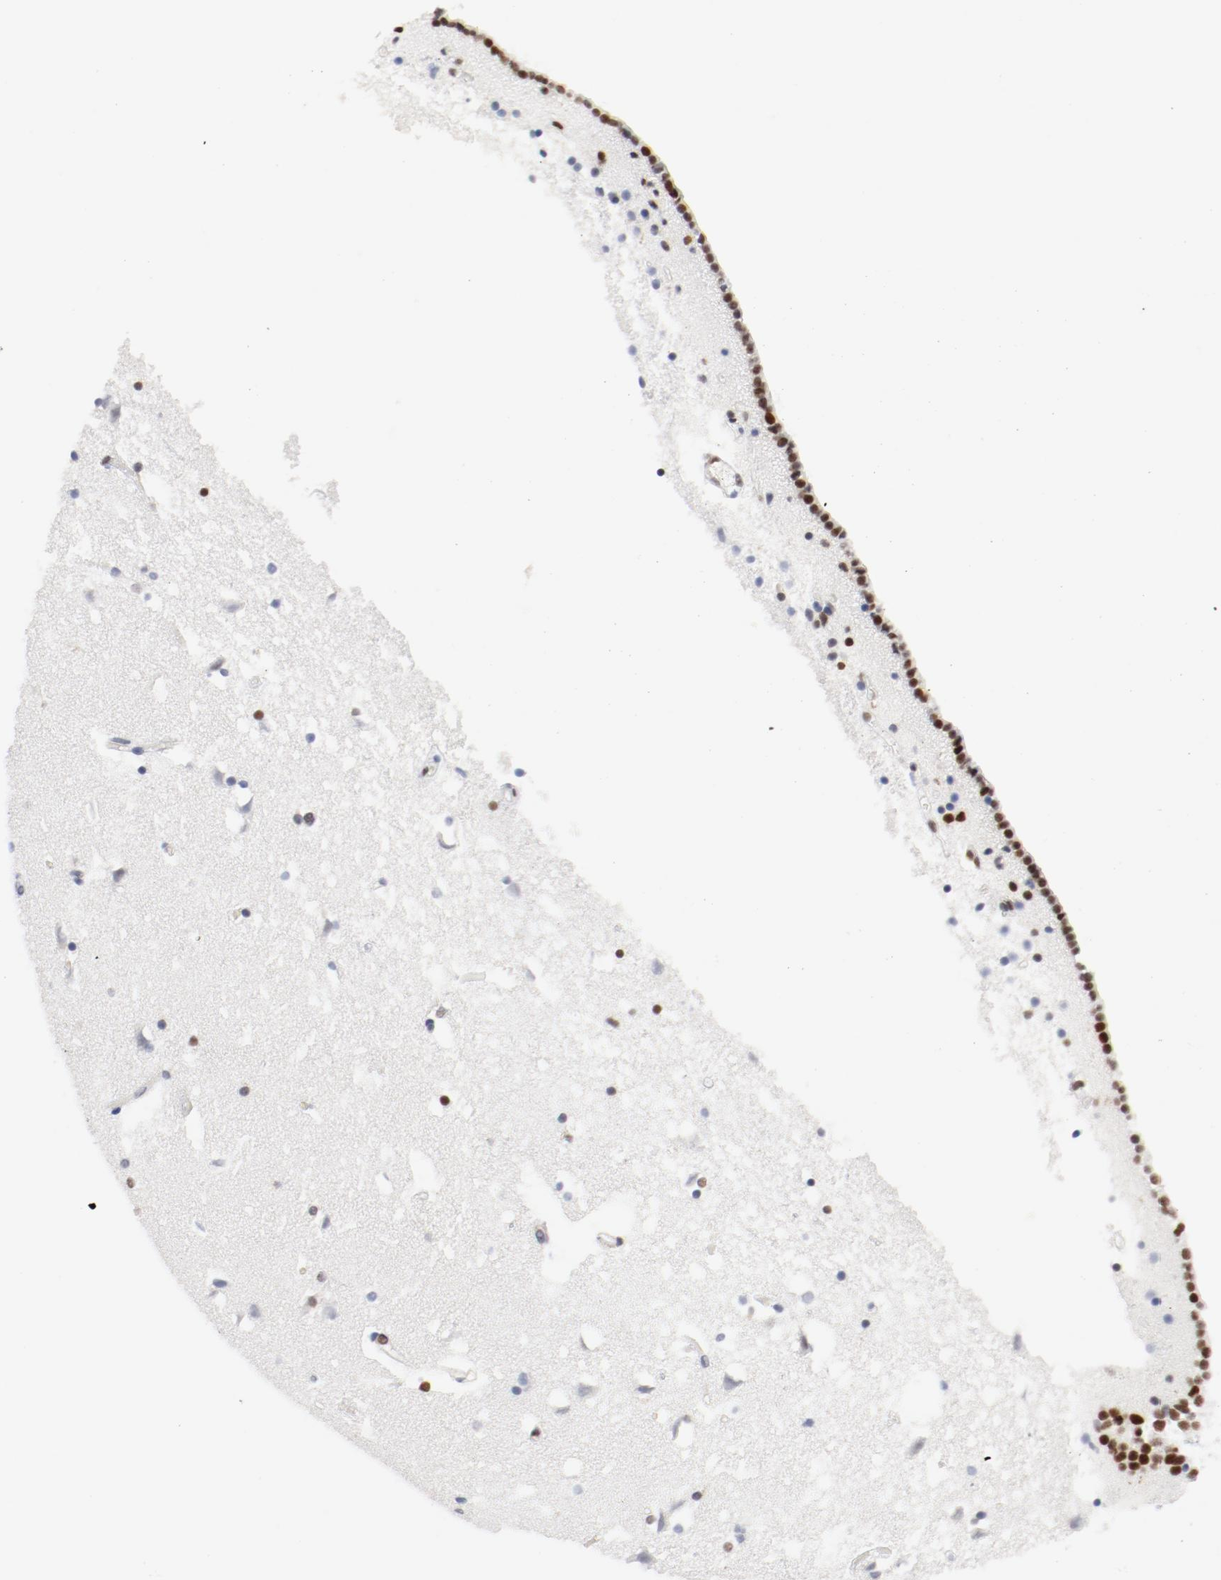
{"staining": {"intensity": "moderate", "quantity": "<25%", "location": "nuclear"}, "tissue": "caudate", "cell_type": "Glial cells", "image_type": "normal", "snomed": [{"axis": "morphology", "description": "Normal tissue, NOS"}, {"axis": "topography", "description": "Lateral ventricle wall"}], "caption": "This is an image of IHC staining of normal caudate, which shows moderate staining in the nuclear of glial cells.", "gene": "POLD1", "patient": {"sex": "male", "age": 45}}